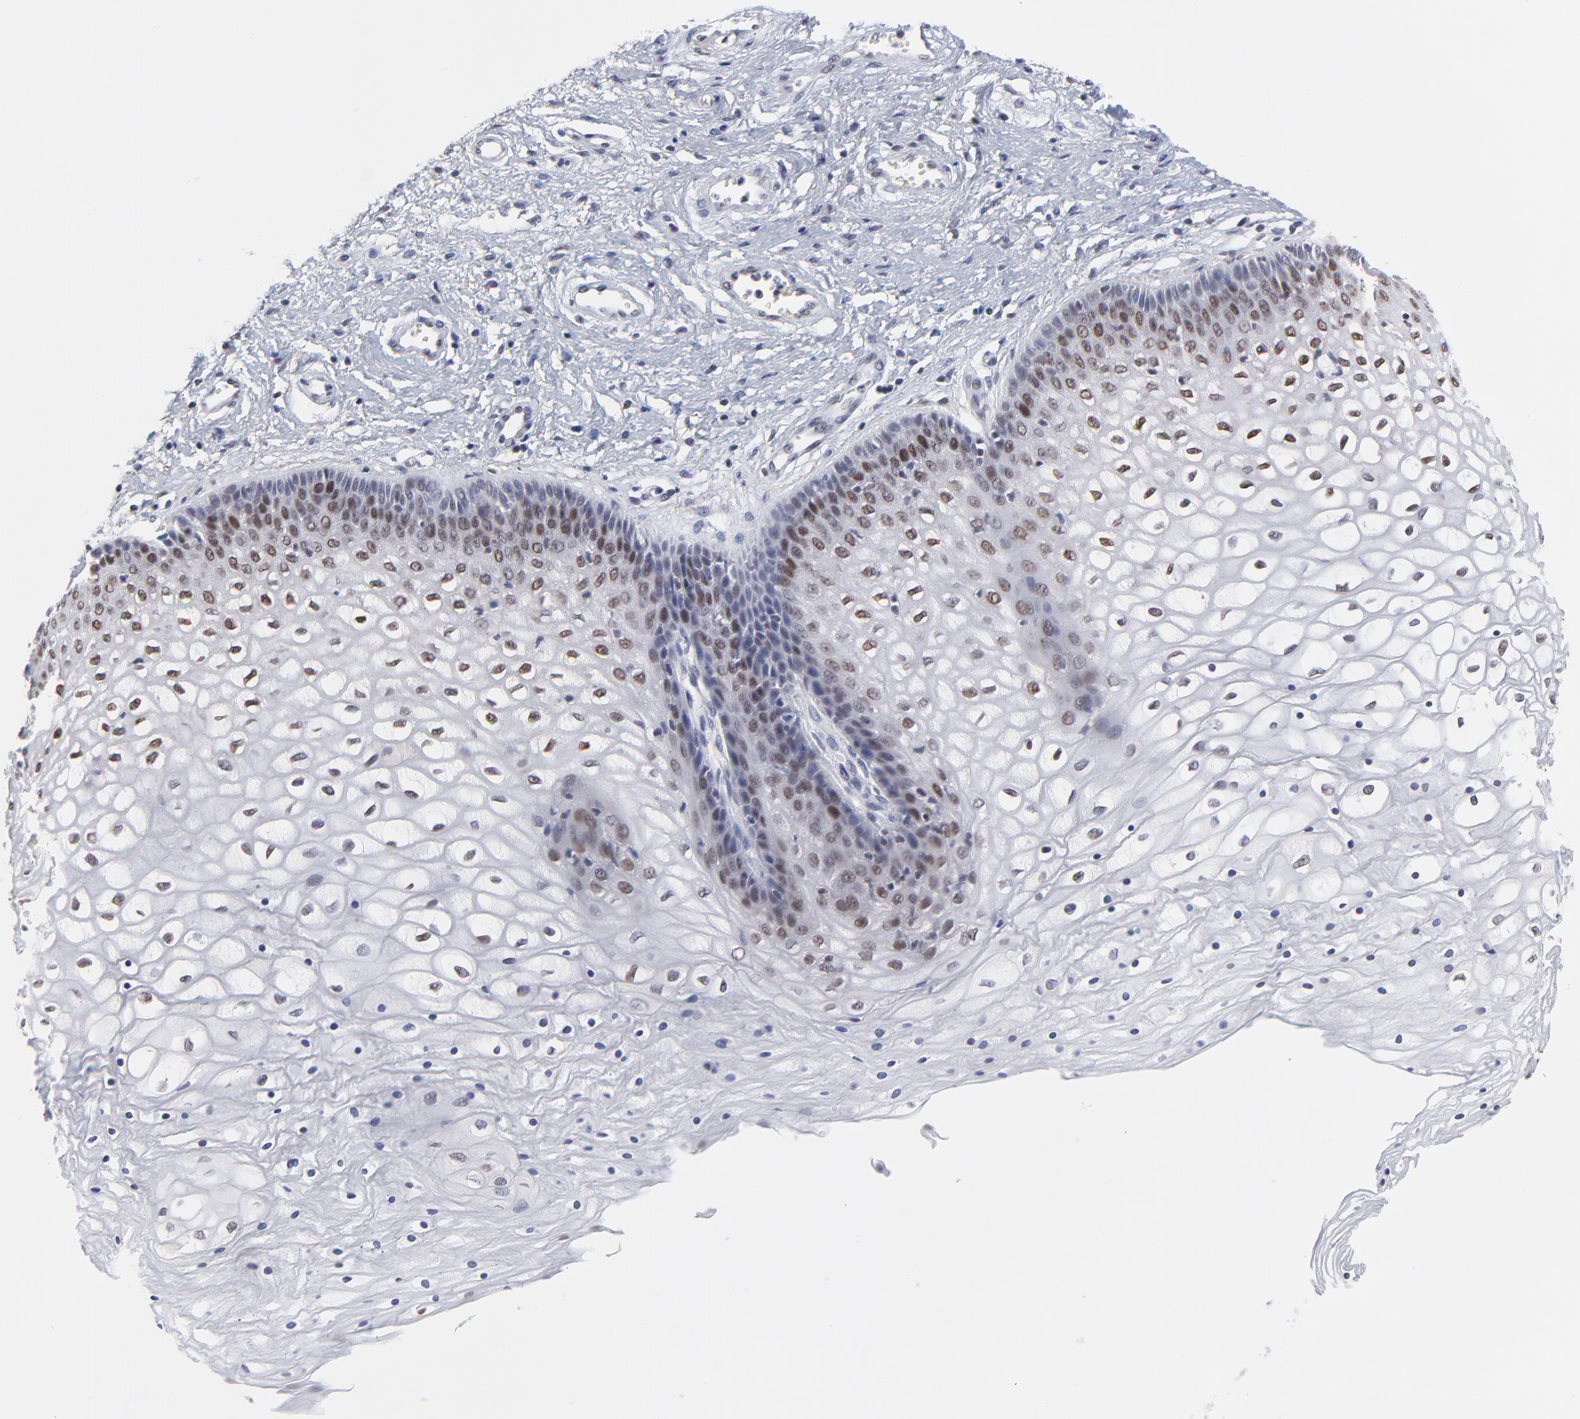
{"staining": {"intensity": "moderate", "quantity": "25%-75%", "location": "nuclear"}, "tissue": "vagina", "cell_type": "Squamous epithelial cells", "image_type": "normal", "snomed": [{"axis": "morphology", "description": "Normal tissue, NOS"}, {"axis": "topography", "description": "Vagina"}], "caption": "A medium amount of moderate nuclear expression is appreciated in about 25%-75% of squamous epithelial cells in unremarkable vagina.", "gene": "OGFOD1", "patient": {"sex": "female", "age": 34}}